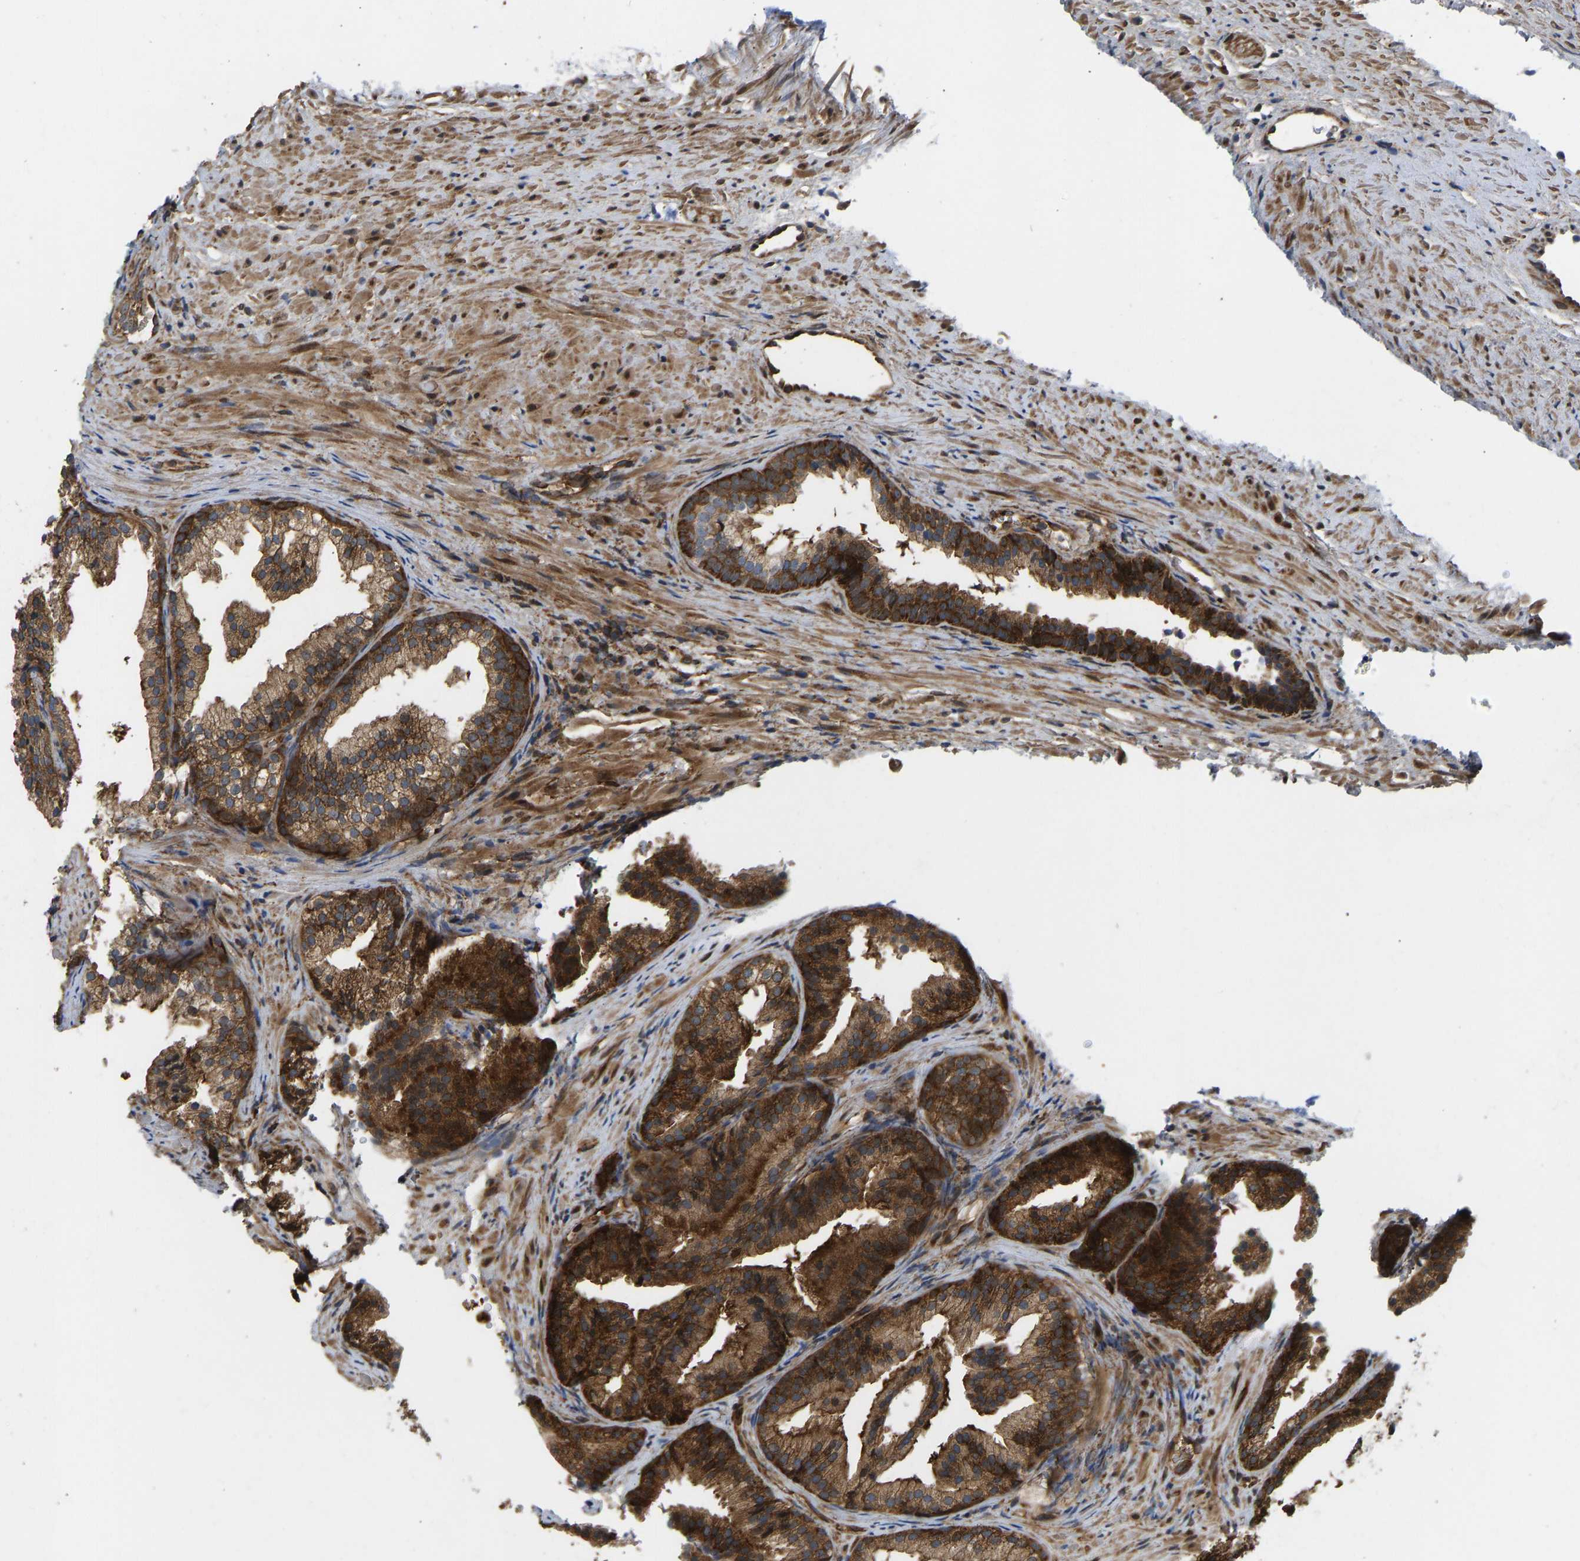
{"staining": {"intensity": "strong", "quantity": ">75%", "location": "cytoplasmic/membranous"}, "tissue": "prostate", "cell_type": "Glandular cells", "image_type": "normal", "snomed": [{"axis": "morphology", "description": "Normal tissue, NOS"}, {"axis": "topography", "description": "Prostate"}], "caption": "Prostate stained with DAB (3,3'-diaminobenzidine) immunohistochemistry (IHC) exhibits high levels of strong cytoplasmic/membranous expression in approximately >75% of glandular cells. (DAB (3,3'-diaminobenzidine) IHC with brightfield microscopy, high magnification).", "gene": "RASGRF2", "patient": {"sex": "male", "age": 76}}